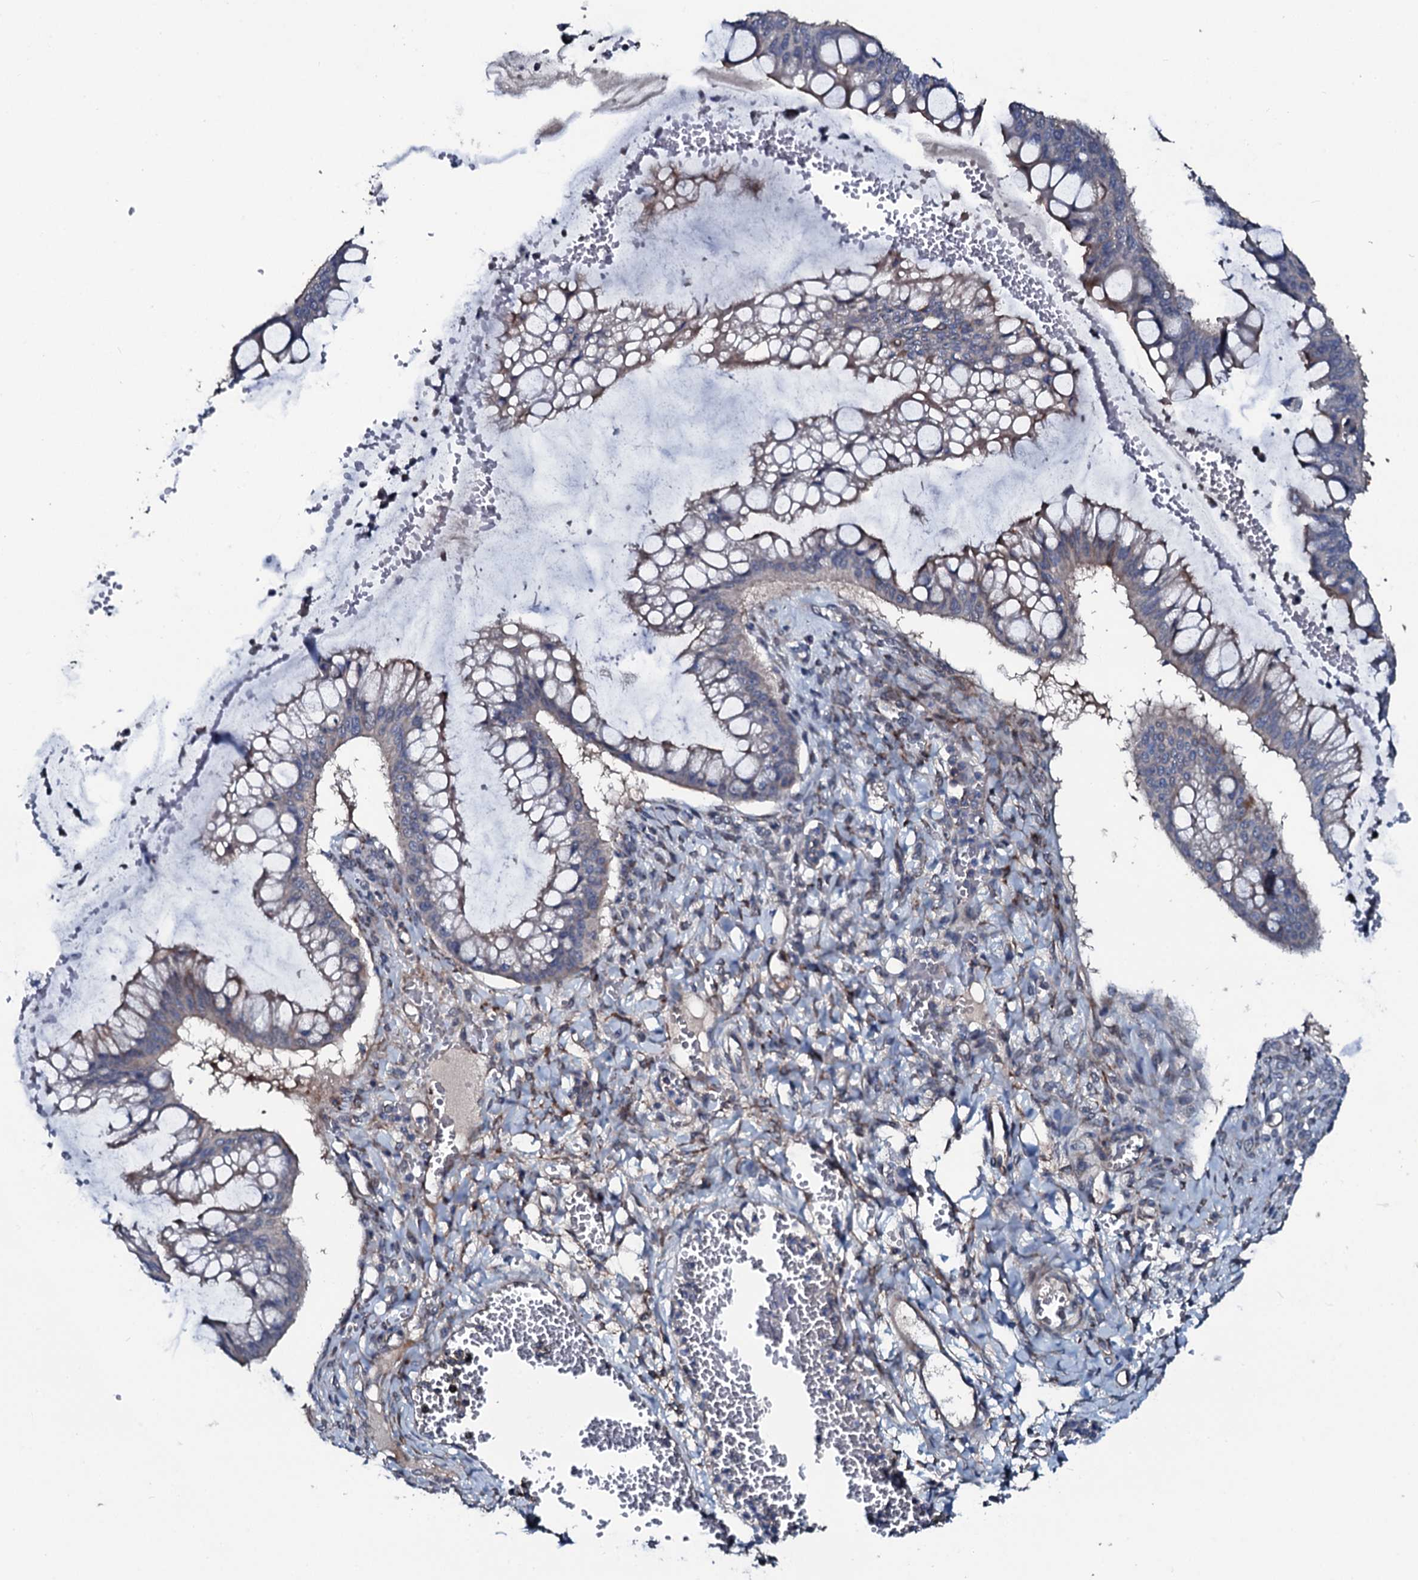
{"staining": {"intensity": "negative", "quantity": "none", "location": "none"}, "tissue": "ovarian cancer", "cell_type": "Tumor cells", "image_type": "cancer", "snomed": [{"axis": "morphology", "description": "Cystadenocarcinoma, mucinous, NOS"}, {"axis": "topography", "description": "Ovary"}], "caption": "Immunohistochemistry (IHC) image of human ovarian mucinous cystadenocarcinoma stained for a protein (brown), which reveals no staining in tumor cells.", "gene": "IL12B", "patient": {"sex": "female", "age": 73}}